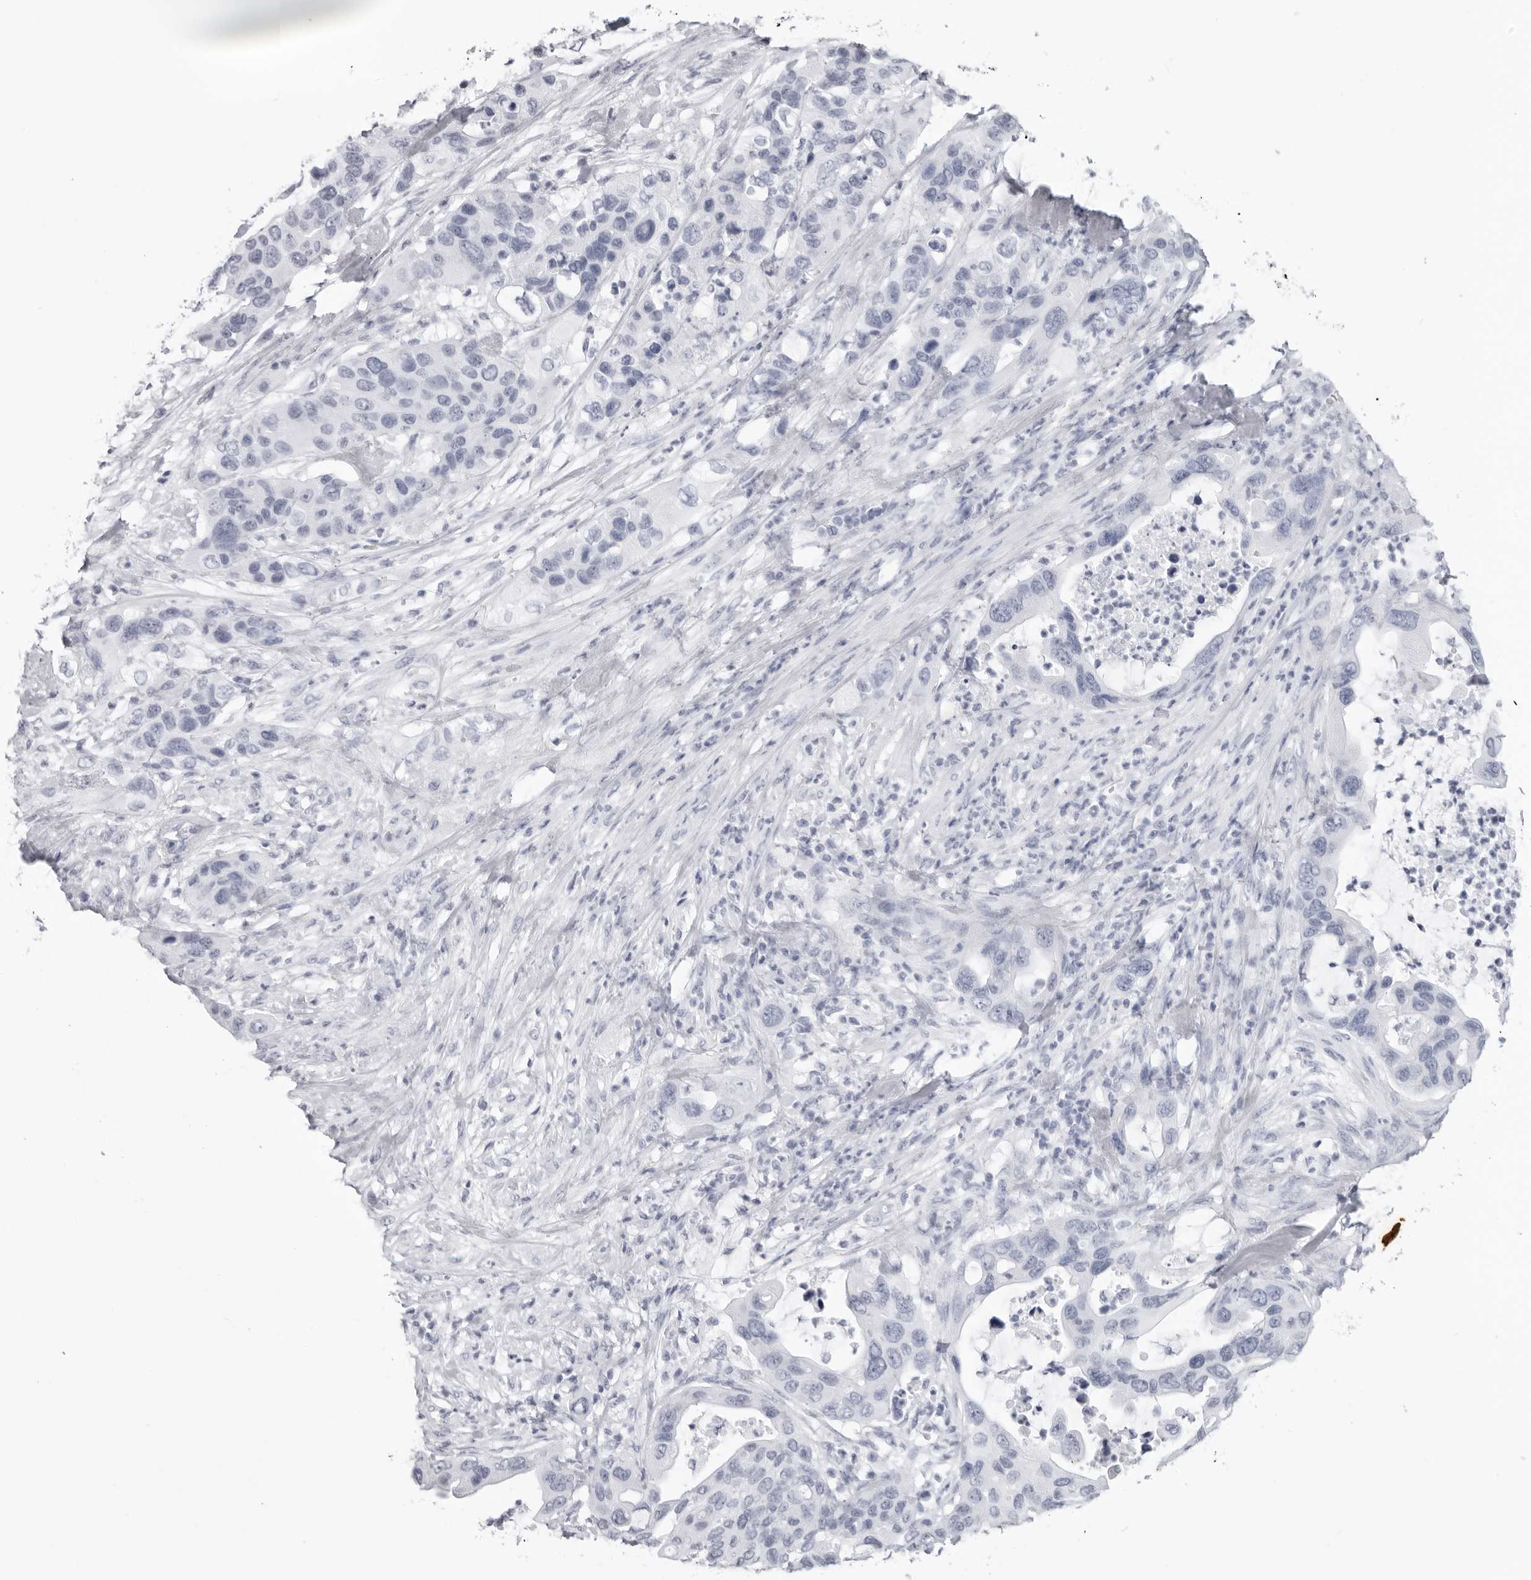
{"staining": {"intensity": "negative", "quantity": "none", "location": "none"}, "tissue": "pancreatic cancer", "cell_type": "Tumor cells", "image_type": "cancer", "snomed": [{"axis": "morphology", "description": "Adenocarcinoma, NOS"}, {"axis": "topography", "description": "Pancreas"}], "caption": "Immunohistochemistry of pancreatic cancer shows no staining in tumor cells.", "gene": "KLK9", "patient": {"sex": "female", "age": 71}}